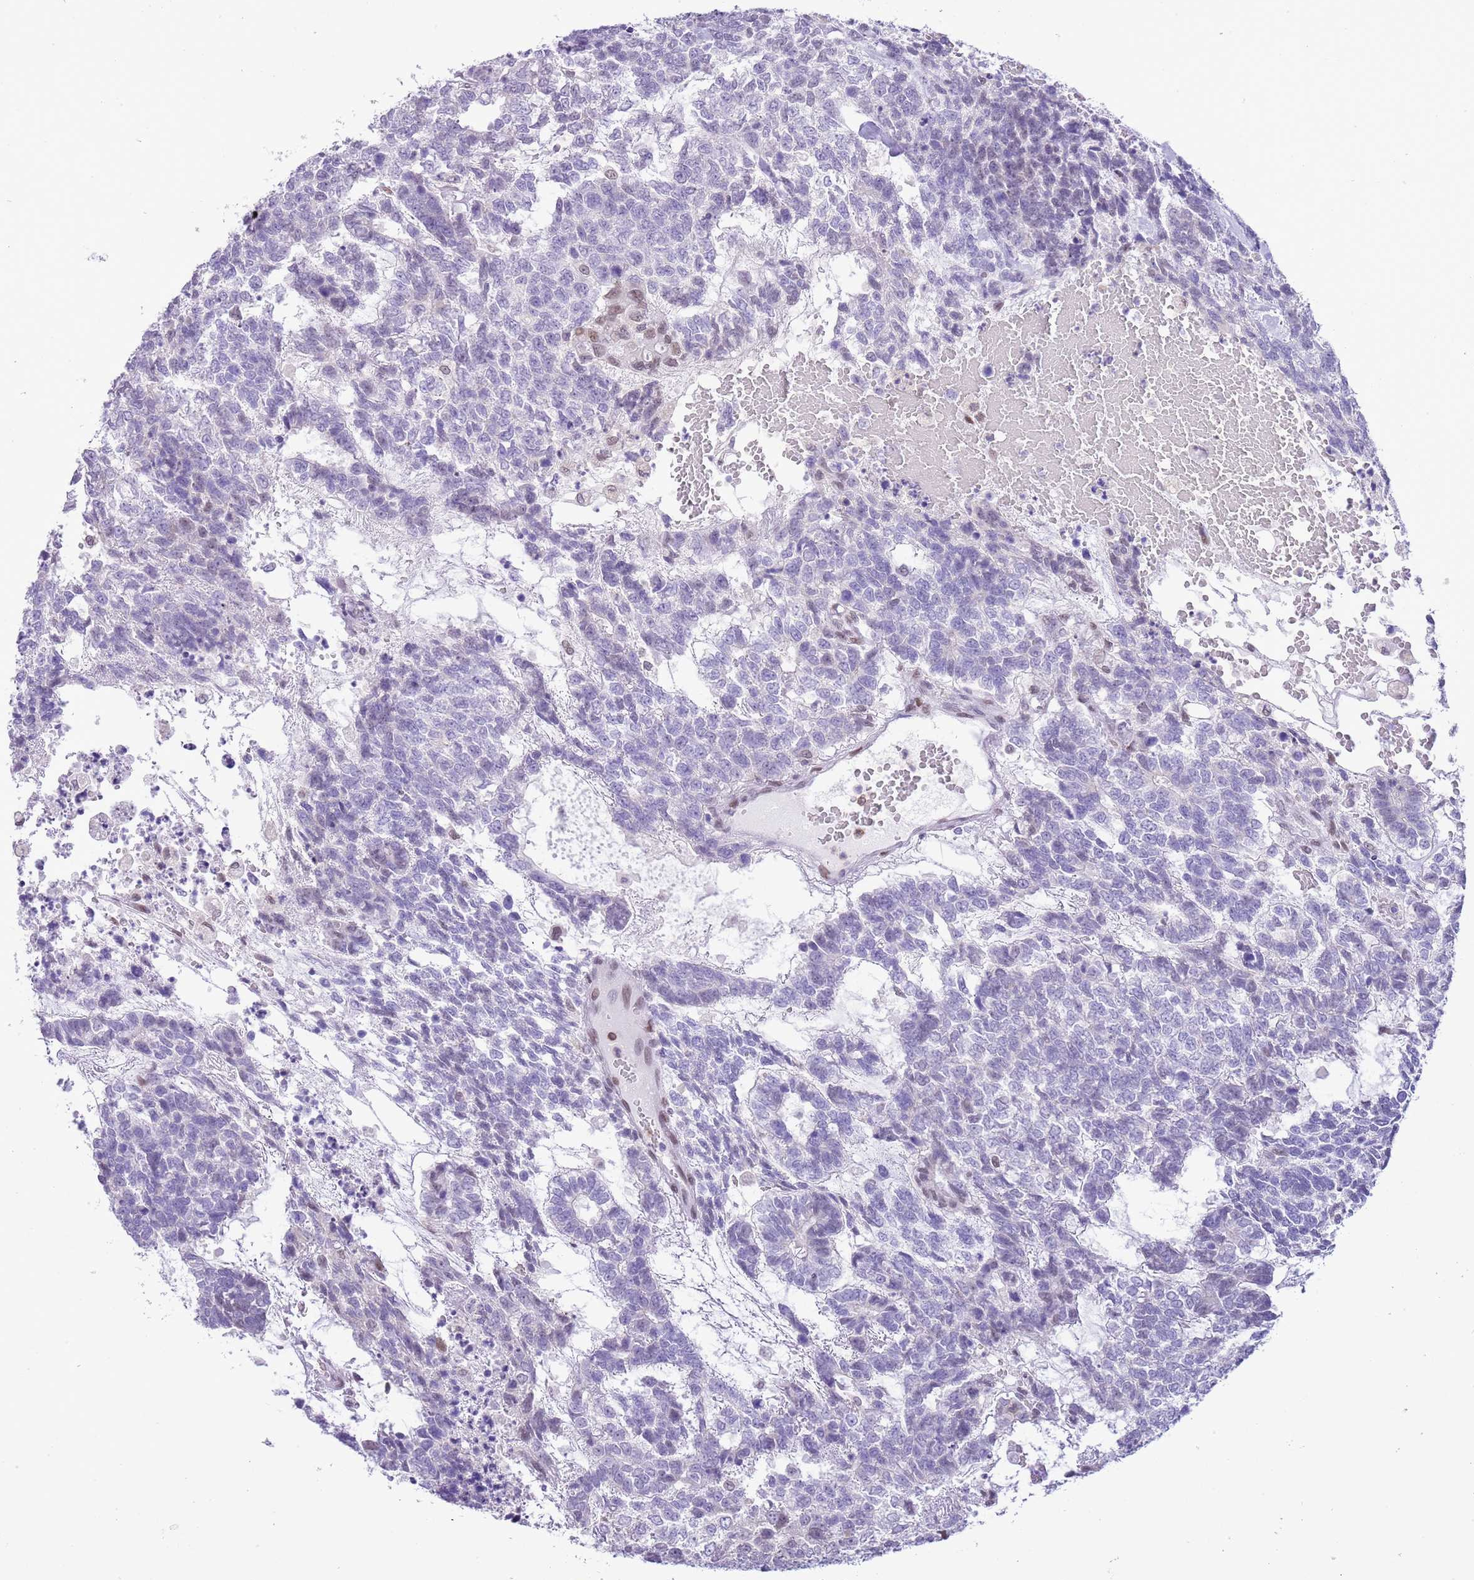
{"staining": {"intensity": "negative", "quantity": "none", "location": "none"}, "tissue": "testis cancer", "cell_type": "Tumor cells", "image_type": "cancer", "snomed": [{"axis": "morphology", "description": "Carcinoma, Embryonal, NOS"}, {"axis": "topography", "description": "Testis"}], "caption": "Photomicrograph shows no significant protein expression in tumor cells of testis embryonal carcinoma.", "gene": "PPP1R17", "patient": {"sex": "male", "age": 23}}